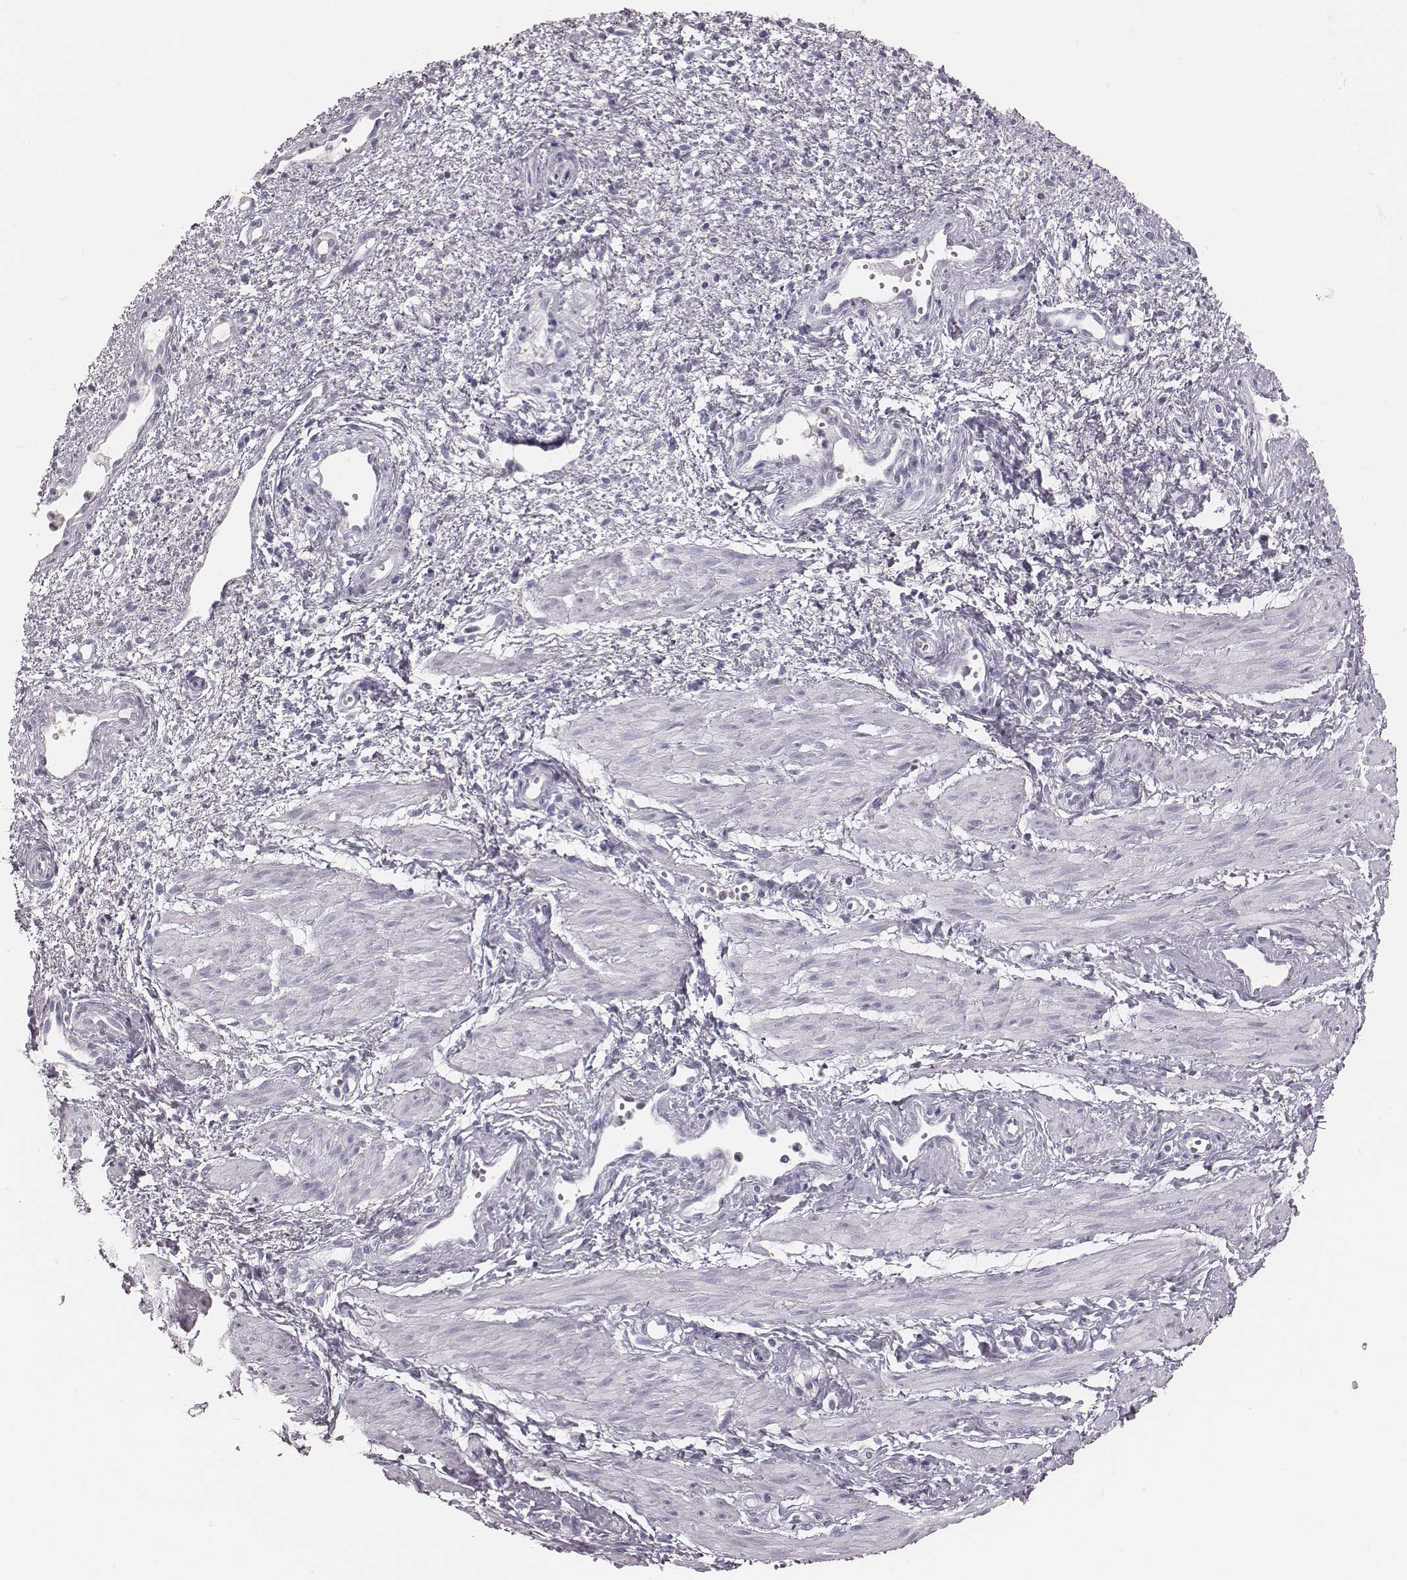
{"staining": {"intensity": "negative", "quantity": "none", "location": "none"}, "tissue": "cervical cancer", "cell_type": "Tumor cells", "image_type": "cancer", "snomed": [{"axis": "morphology", "description": "Squamous cell carcinoma, NOS"}, {"axis": "topography", "description": "Cervix"}], "caption": "This is a photomicrograph of immunohistochemistry staining of cervical cancer, which shows no positivity in tumor cells. (Immunohistochemistry (ihc), brightfield microscopy, high magnification).", "gene": "ZNF365", "patient": {"sex": "female", "age": 30}}